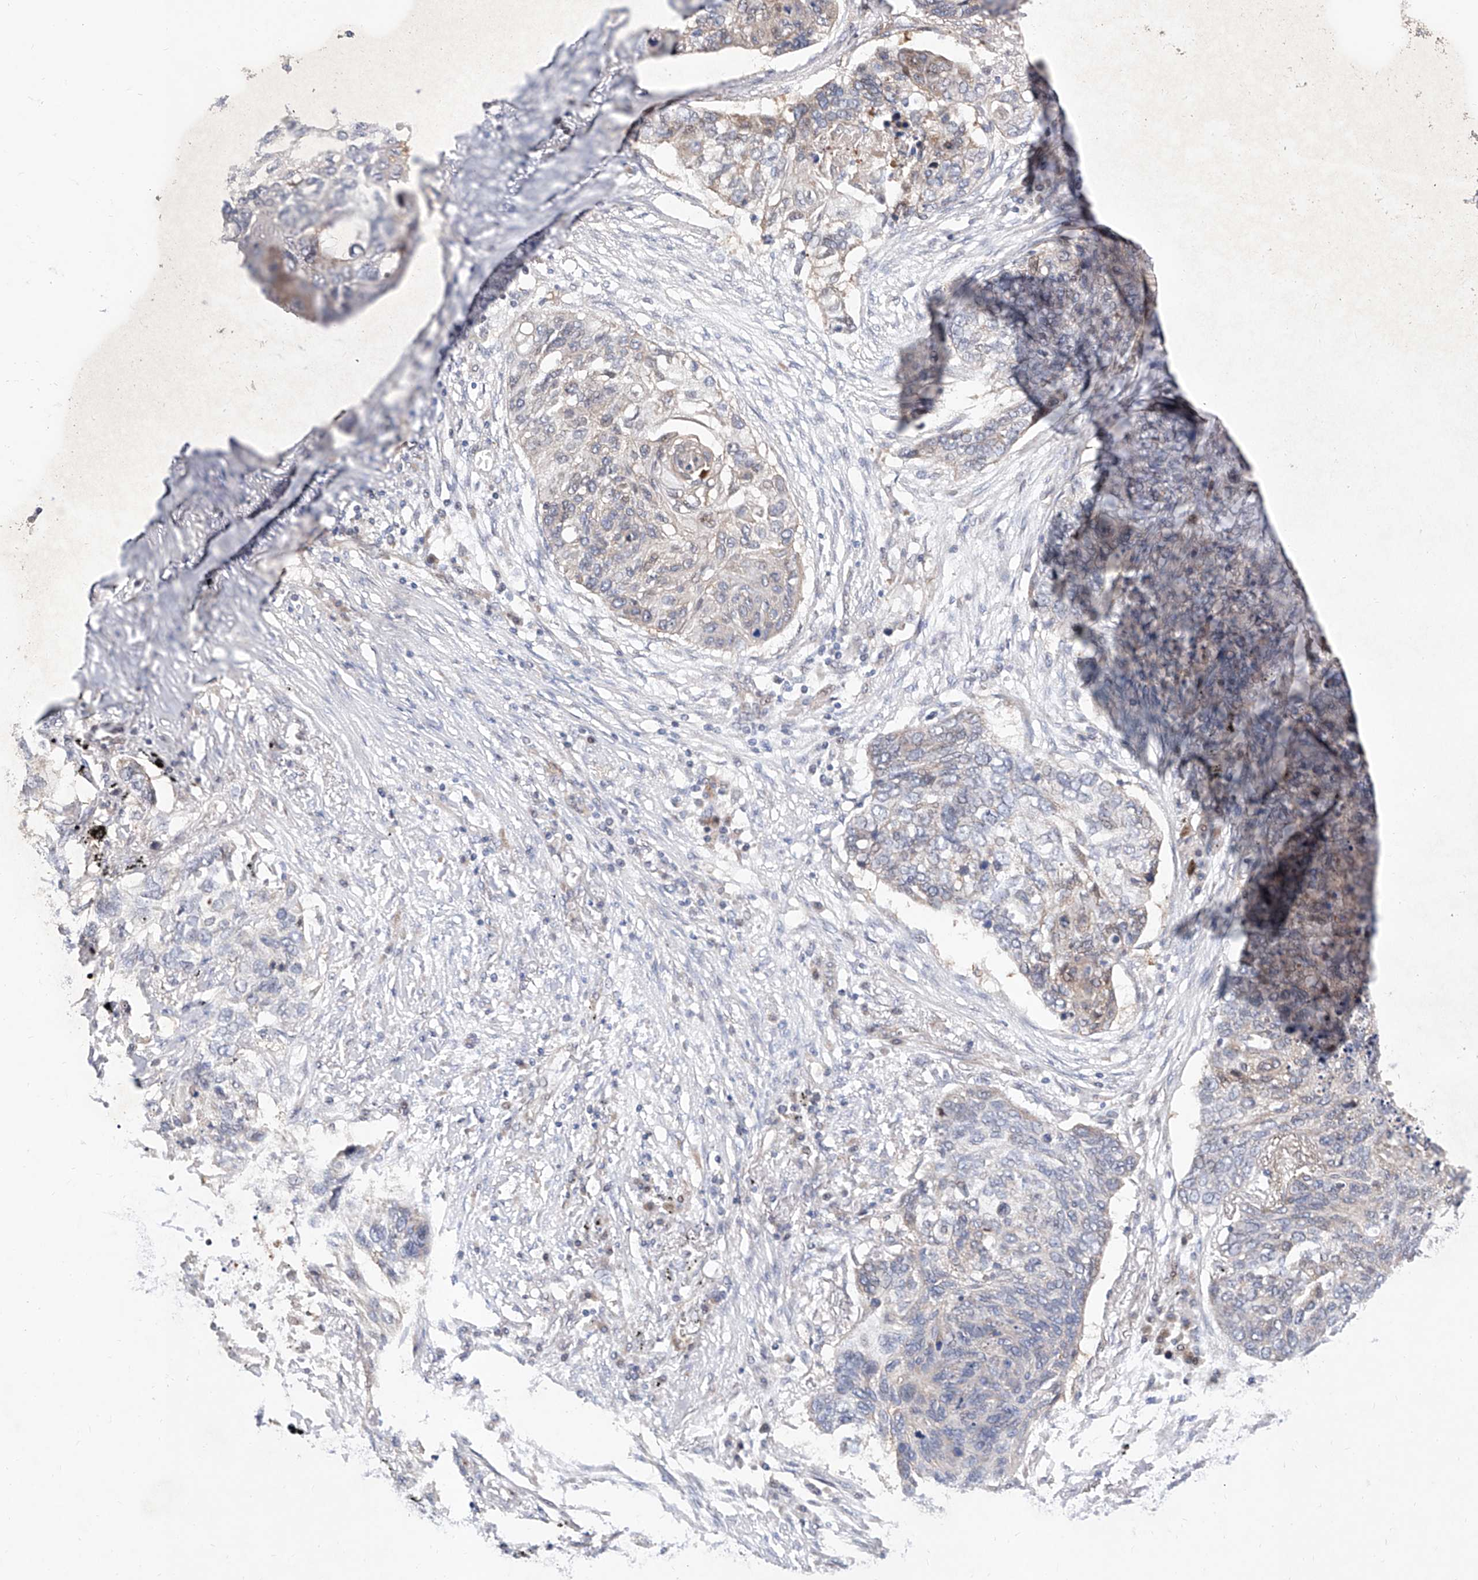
{"staining": {"intensity": "negative", "quantity": "none", "location": "none"}, "tissue": "lung cancer", "cell_type": "Tumor cells", "image_type": "cancer", "snomed": [{"axis": "morphology", "description": "Squamous cell carcinoma, NOS"}, {"axis": "topography", "description": "Lung"}], "caption": "Lung squamous cell carcinoma stained for a protein using IHC demonstrates no staining tumor cells.", "gene": "FUCA2", "patient": {"sex": "female", "age": 63}}